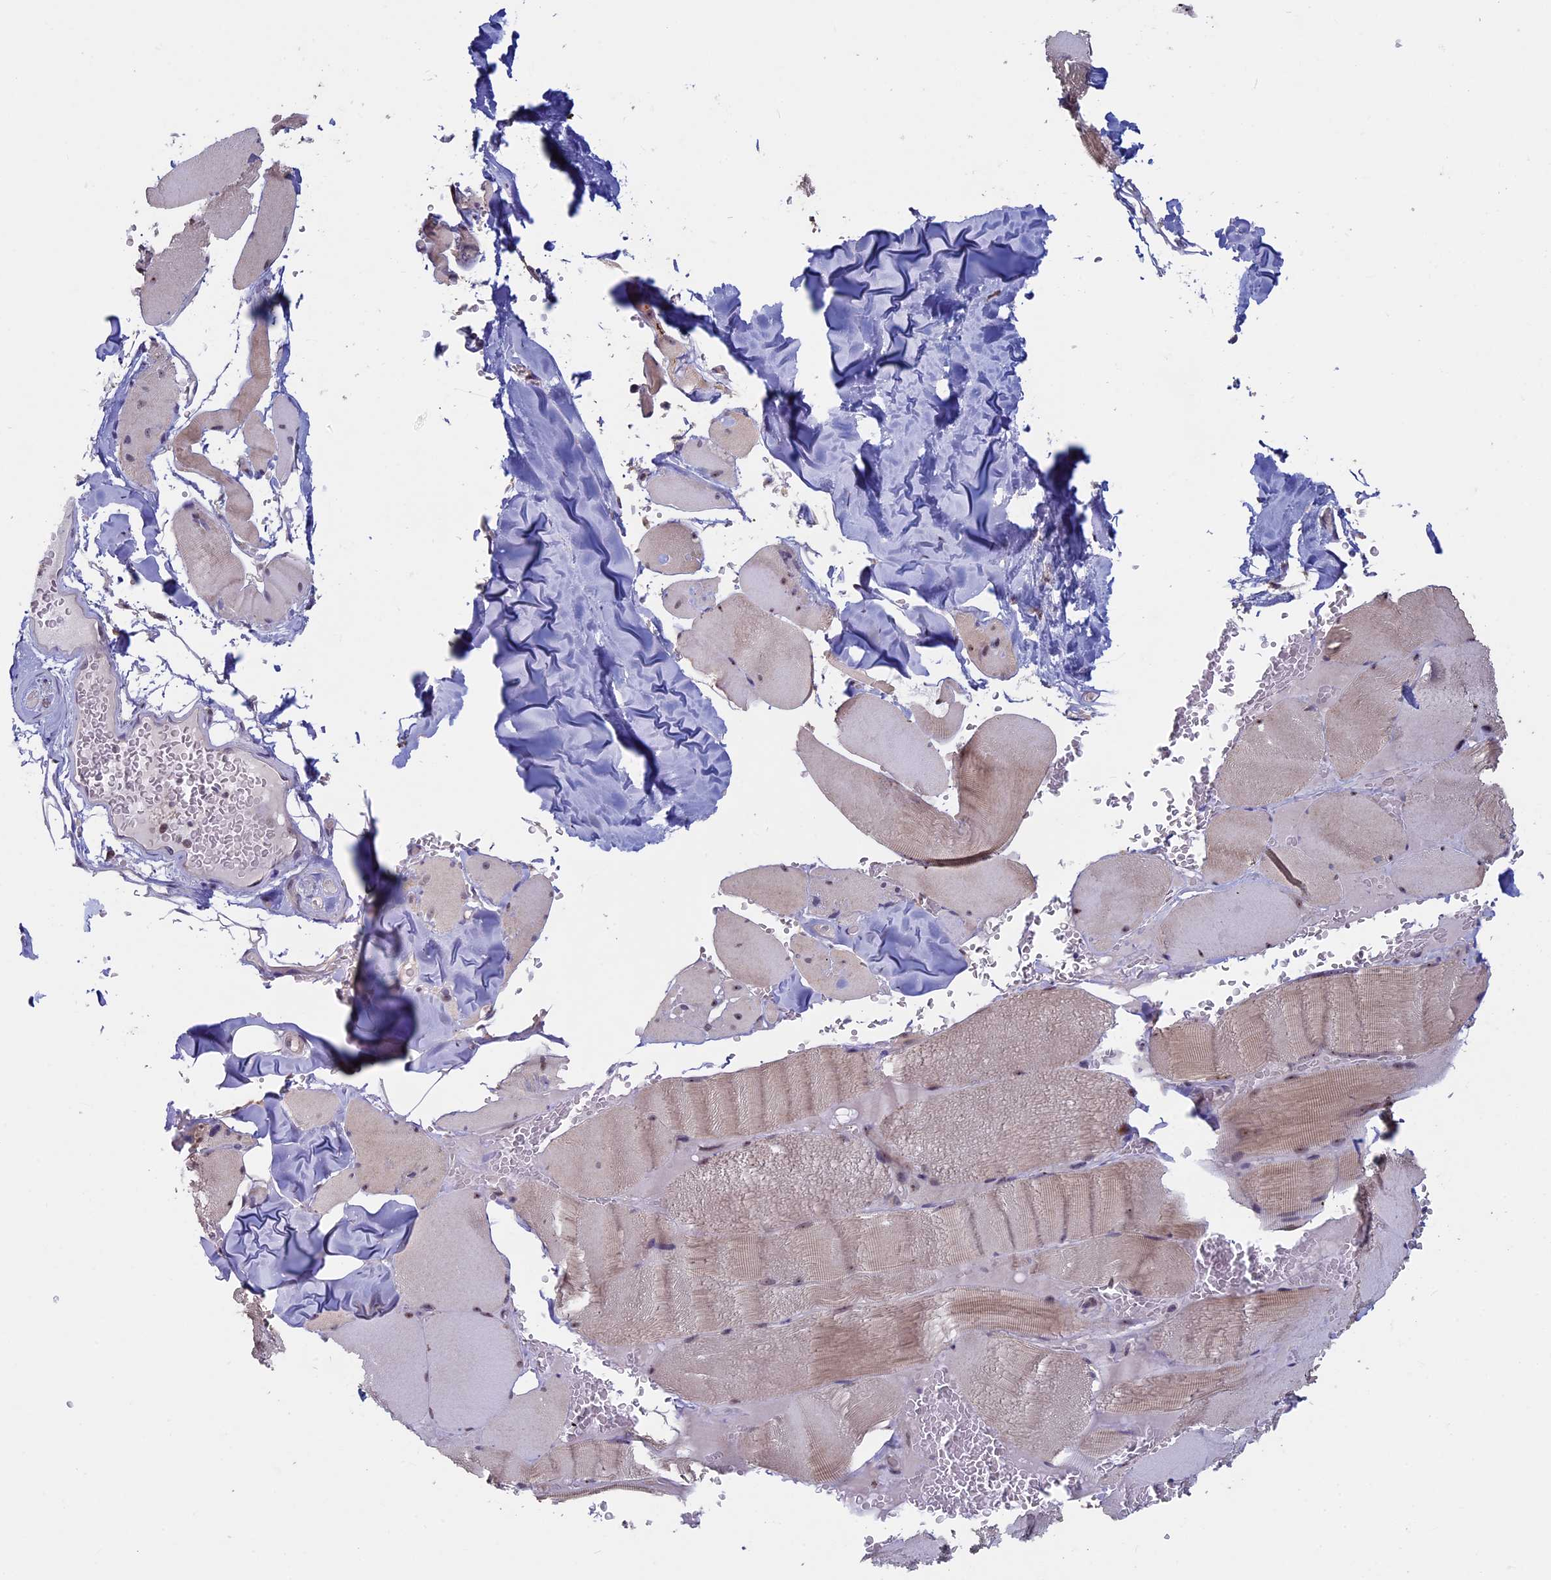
{"staining": {"intensity": "weak", "quantity": "25%-75%", "location": "cytoplasmic/membranous,nuclear"}, "tissue": "skeletal muscle", "cell_type": "Myocytes", "image_type": "normal", "snomed": [{"axis": "morphology", "description": "Normal tissue, NOS"}, {"axis": "topography", "description": "Skeletal muscle"}, {"axis": "topography", "description": "Head-Neck"}], "caption": "Protein staining exhibits weak cytoplasmic/membranous,nuclear expression in approximately 25%-75% of myocytes in unremarkable skeletal muscle. Nuclei are stained in blue.", "gene": "SPIRE1", "patient": {"sex": "male", "age": 66}}